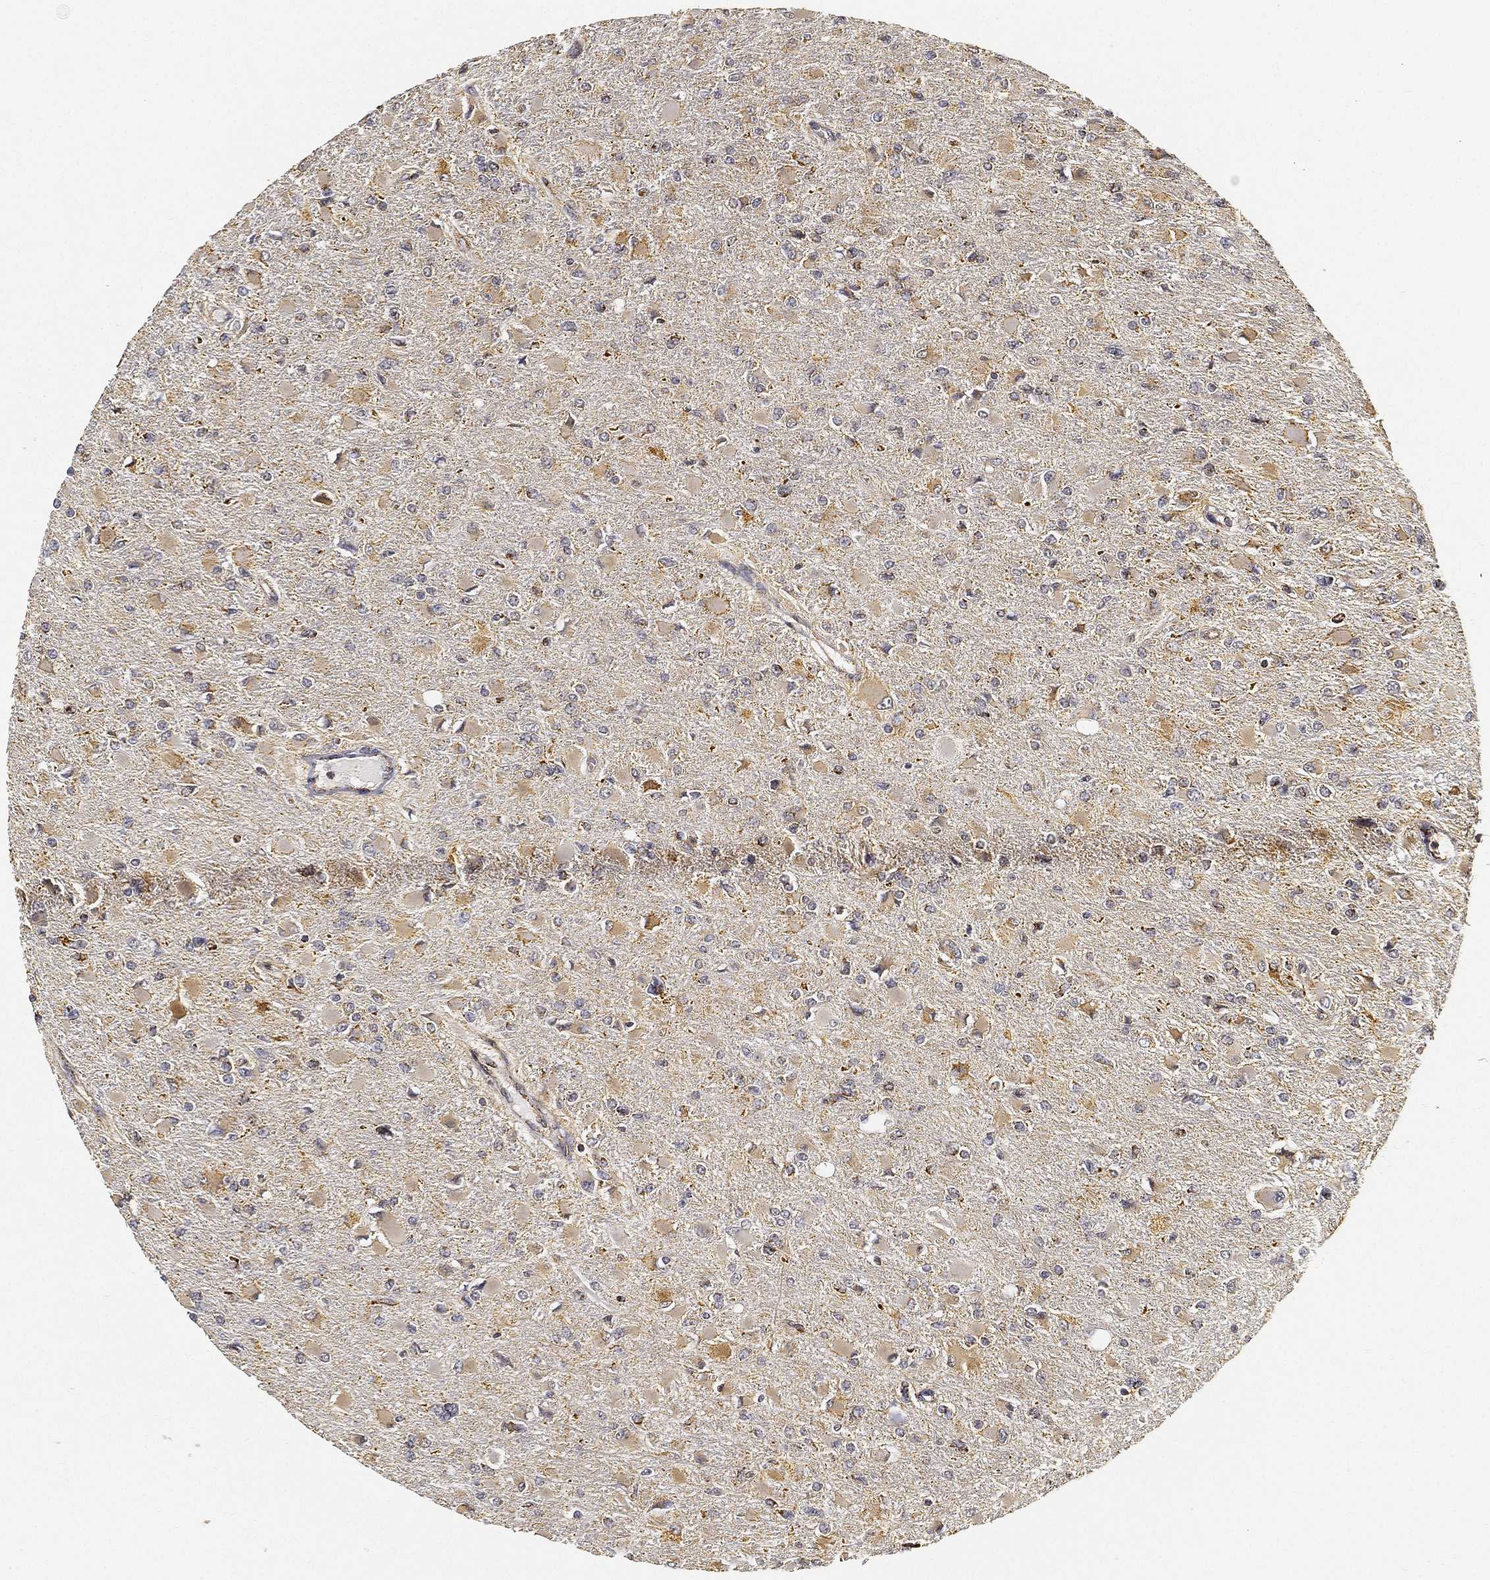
{"staining": {"intensity": "weak", "quantity": "25%-75%", "location": "cytoplasmic/membranous"}, "tissue": "glioma", "cell_type": "Tumor cells", "image_type": "cancer", "snomed": [{"axis": "morphology", "description": "Glioma, malignant, High grade"}, {"axis": "topography", "description": "Cerebral cortex"}], "caption": "Immunohistochemical staining of human glioma demonstrates low levels of weak cytoplasmic/membranous staining in approximately 25%-75% of tumor cells.", "gene": "NDUFAB1", "patient": {"sex": "female", "age": 36}}